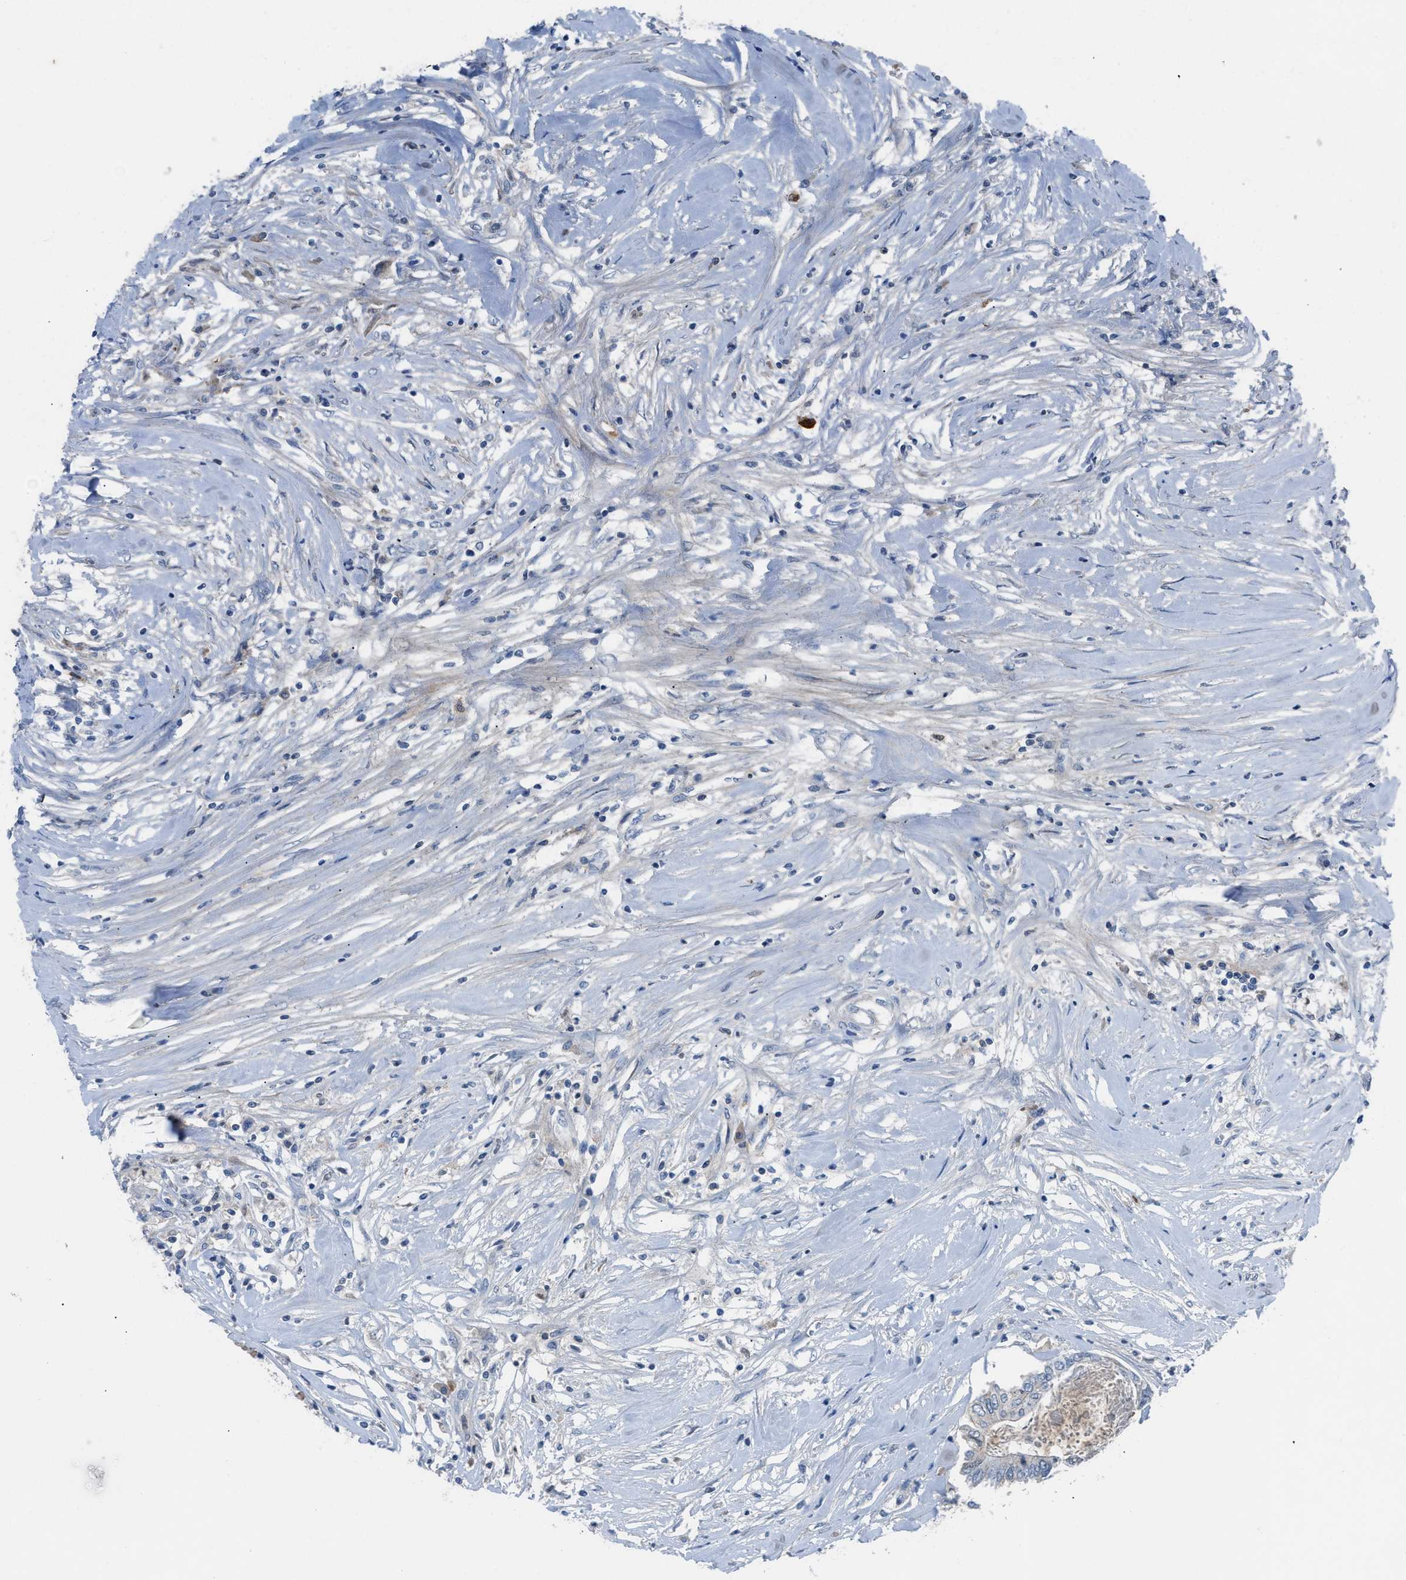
{"staining": {"intensity": "negative", "quantity": "none", "location": "none"}, "tissue": "colorectal cancer", "cell_type": "Tumor cells", "image_type": "cancer", "snomed": [{"axis": "morphology", "description": "Adenocarcinoma, NOS"}, {"axis": "topography", "description": "Rectum"}], "caption": "IHC of human colorectal adenocarcinoma exhibits no expression in tumor cells.", "gene": "HPX", "patient": {"sex": "male", "age": 63}}